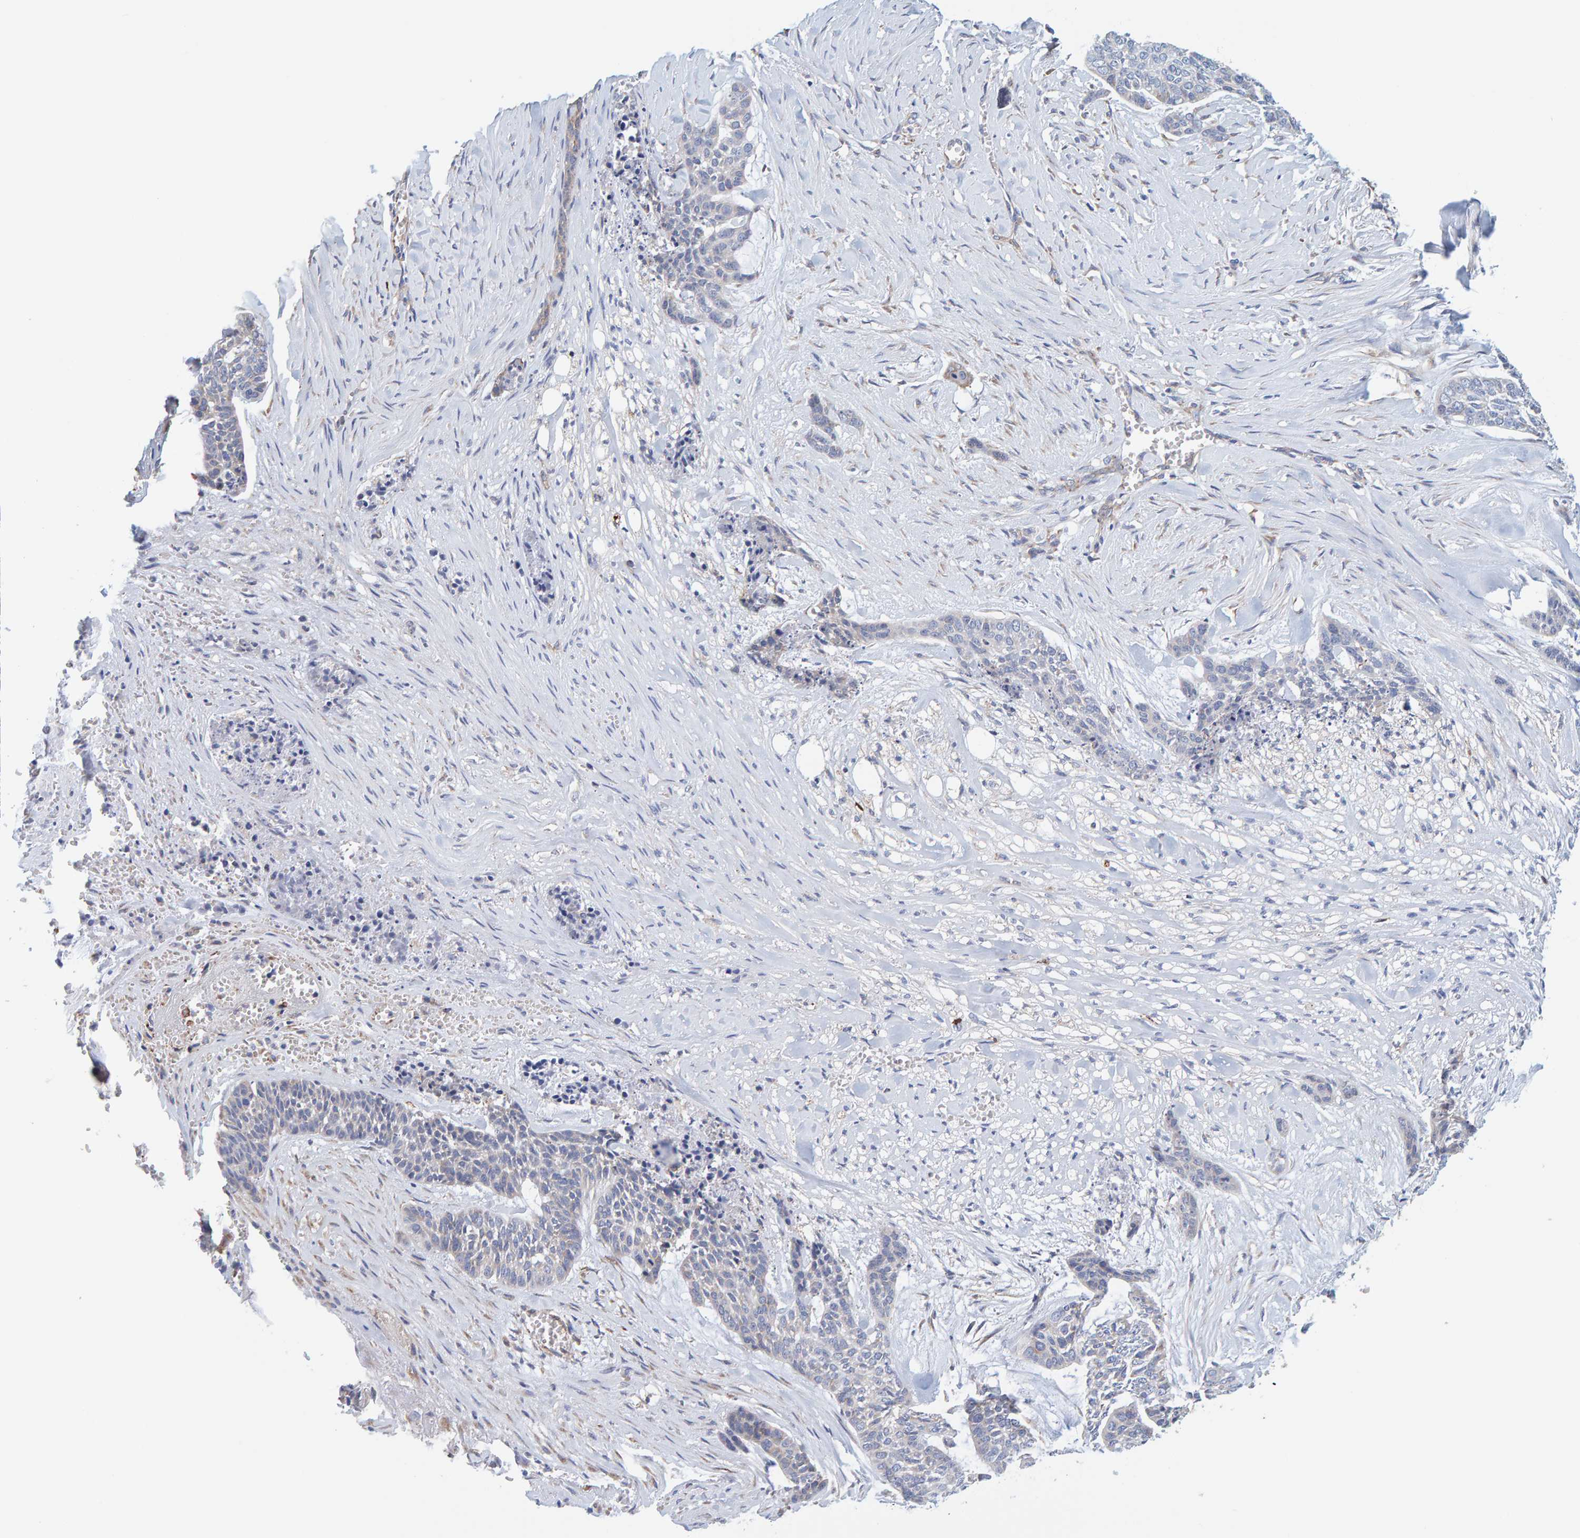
{"staining": {"intensity": "weak", "quantity": "<25%", "location": "cytoplasmic/membranous"}, "tissue": "skin cancer", "cell_type": "Tumor cells", "image_type": "cancer", "snomed": [{"axis": "morphology", "description": "Basal cell carcinoma"}, {"axis": "topography", "description": "Skin"}], "caption": "The immunohistochemistry (IHC) image has no significant positivity in tumor cells of skin cancer (basal cell carcinoma) tissue. Nuclei are stained in blue.", "gene": "SGPL1", "patient": {"sex": "female", "age": 64}}